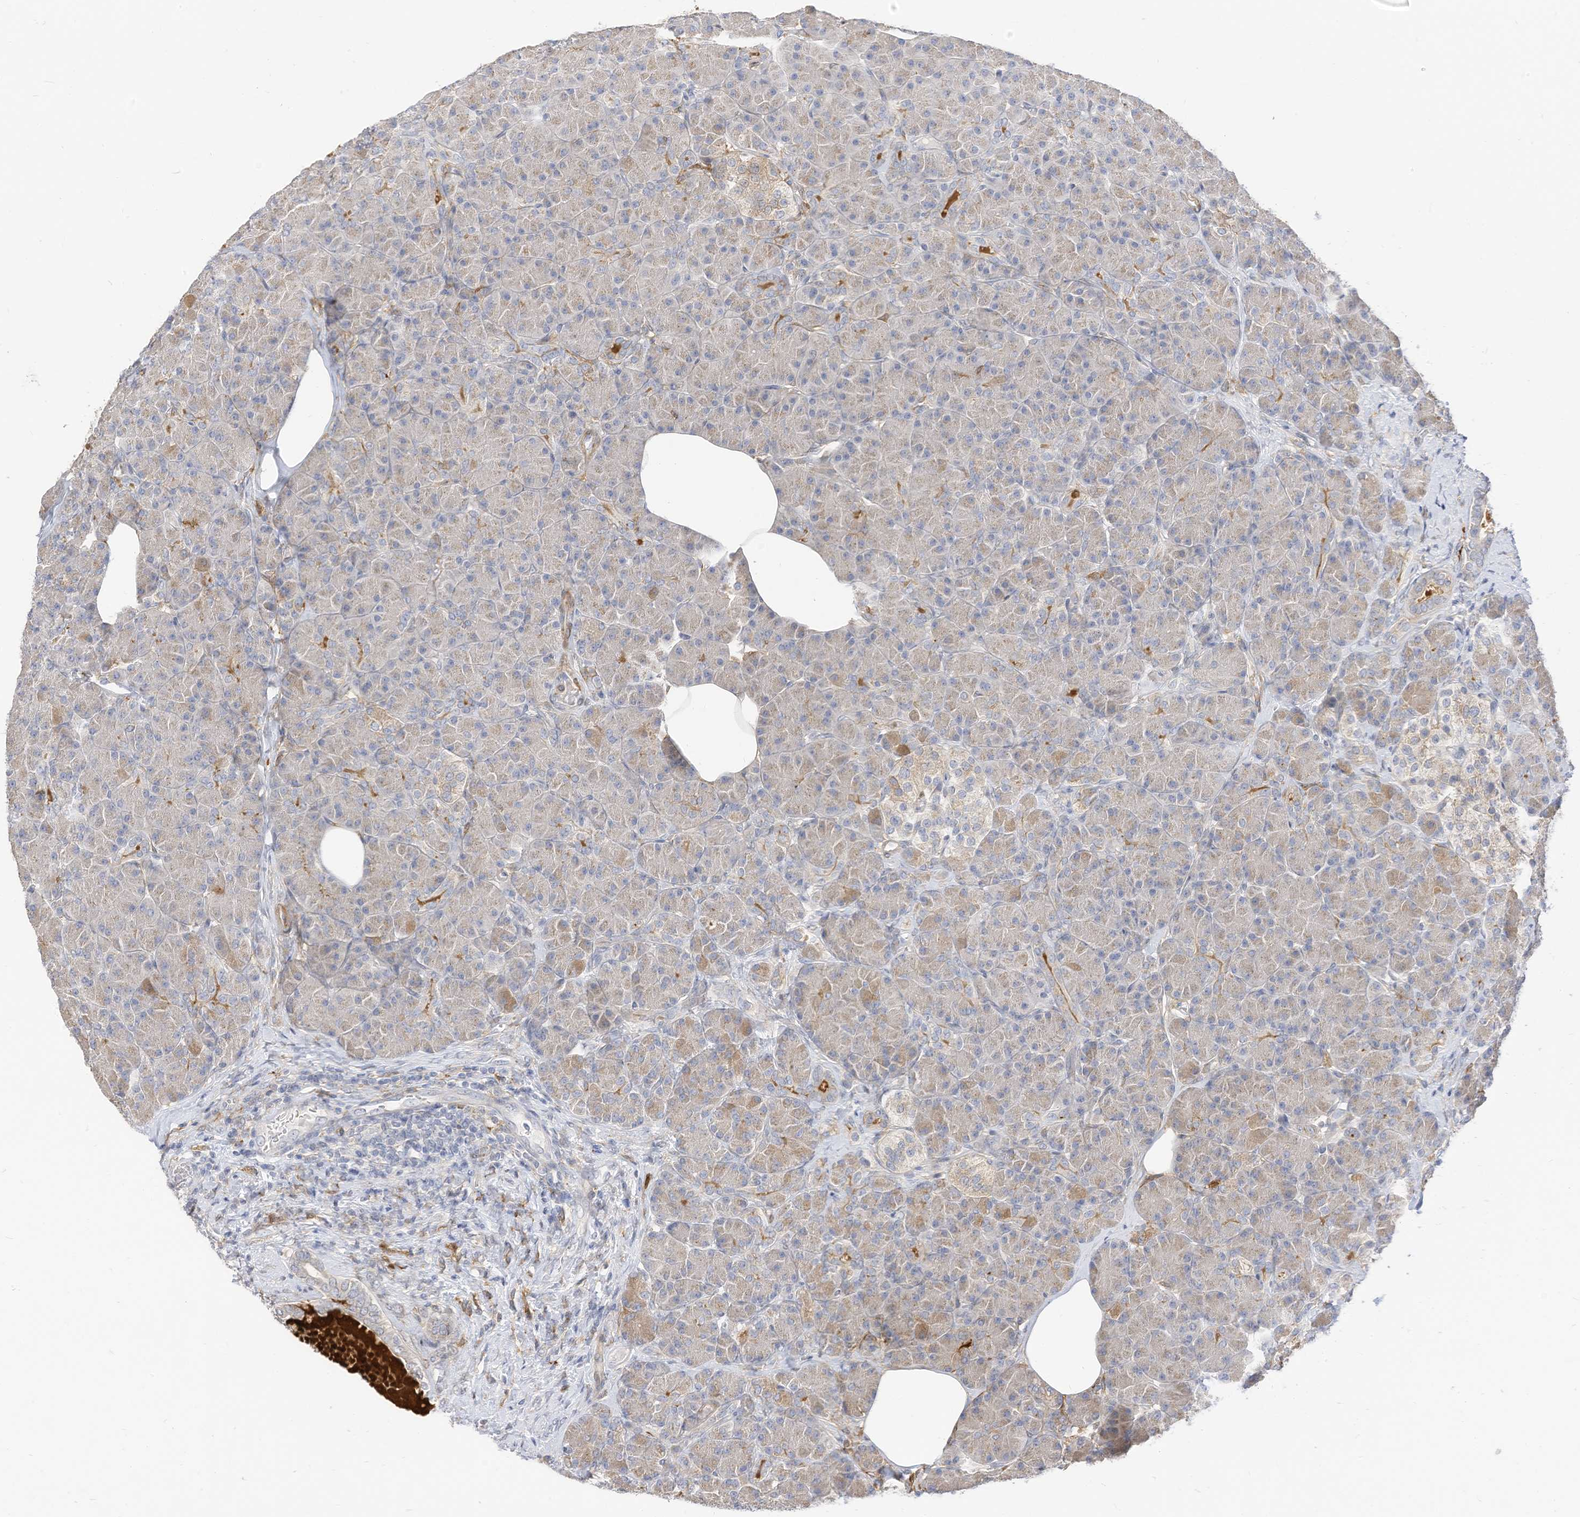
{"staining": {"intensity": "weak", "quantity": "25%-75%", "location": "cytoplasmic/membranous"}, "tissue": "pancreas", "cell_type": "Exocrine glandular cells", "image_type": "normal", "snomed": [{"axis": "morphology", "description": "Normal tissue, NOS"}, {"axis": "topography", "description": "Pancreas"}], "caption": "Immunohistochemistry of benign human pancreas demonstrates low levels of weak cytoplasmic/membranous staining in approximately 25%-75% of exocrine glandular cells.", "gene": "ATP13A1", "patient": {"sex": "female", "age": 43}}